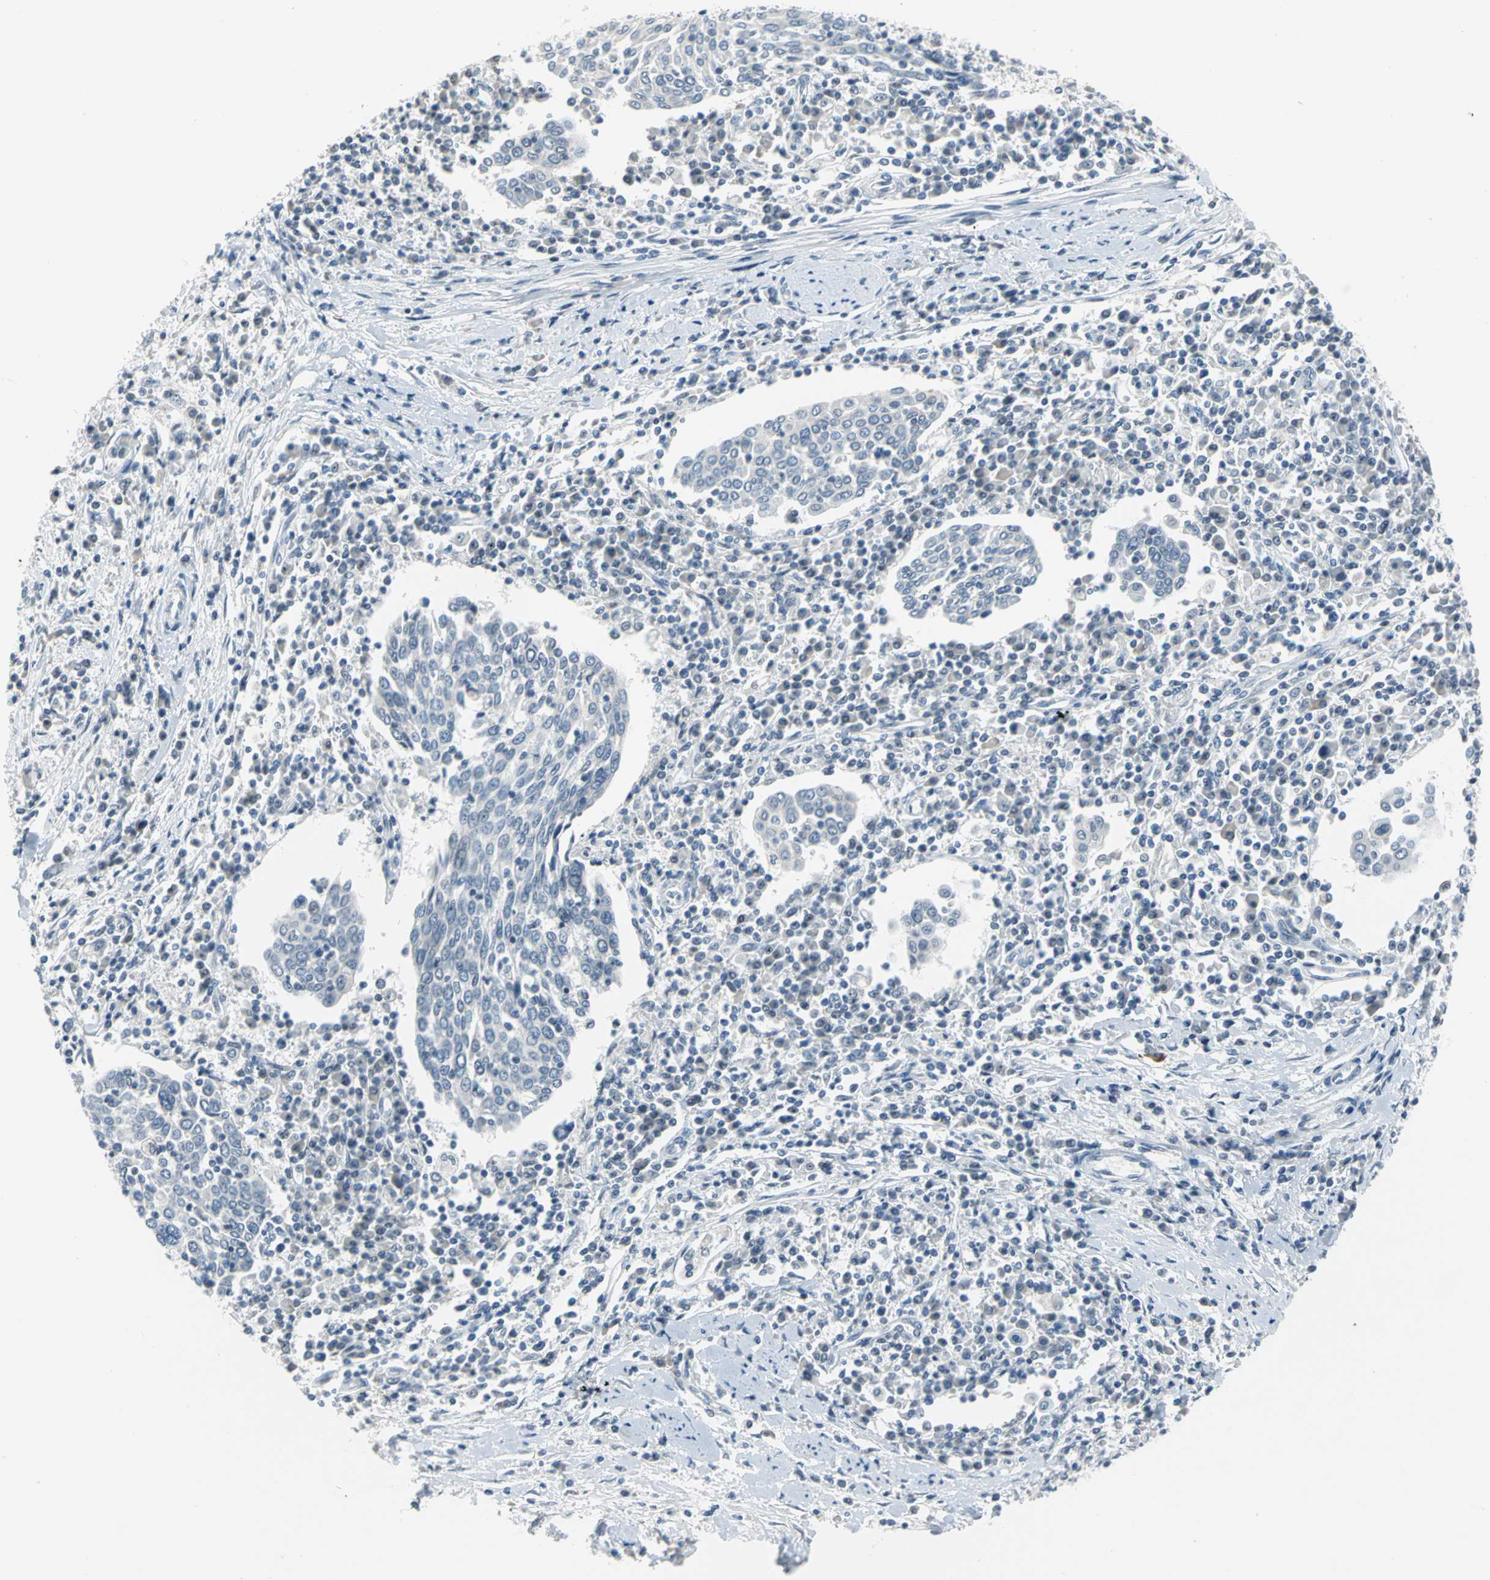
{"staining": {"intensity": "weak", "quantity": "<25%", "location": "nuclear"}, "tissue": "cervical cancer", "cell_type": "Tumor cells", "image_type": "cancer", "snomed": [{"axis": "morphology", "description": "Squamous cell carcinoma, NOS"}, {"axis": "topography", "description": "Cervix"}], "caption": "The histopathology image shows no significant staining in tumor cells of cervical cancer.", "gene": "MYBBP1A", "patient": {"sex": "female", "age": 40}}